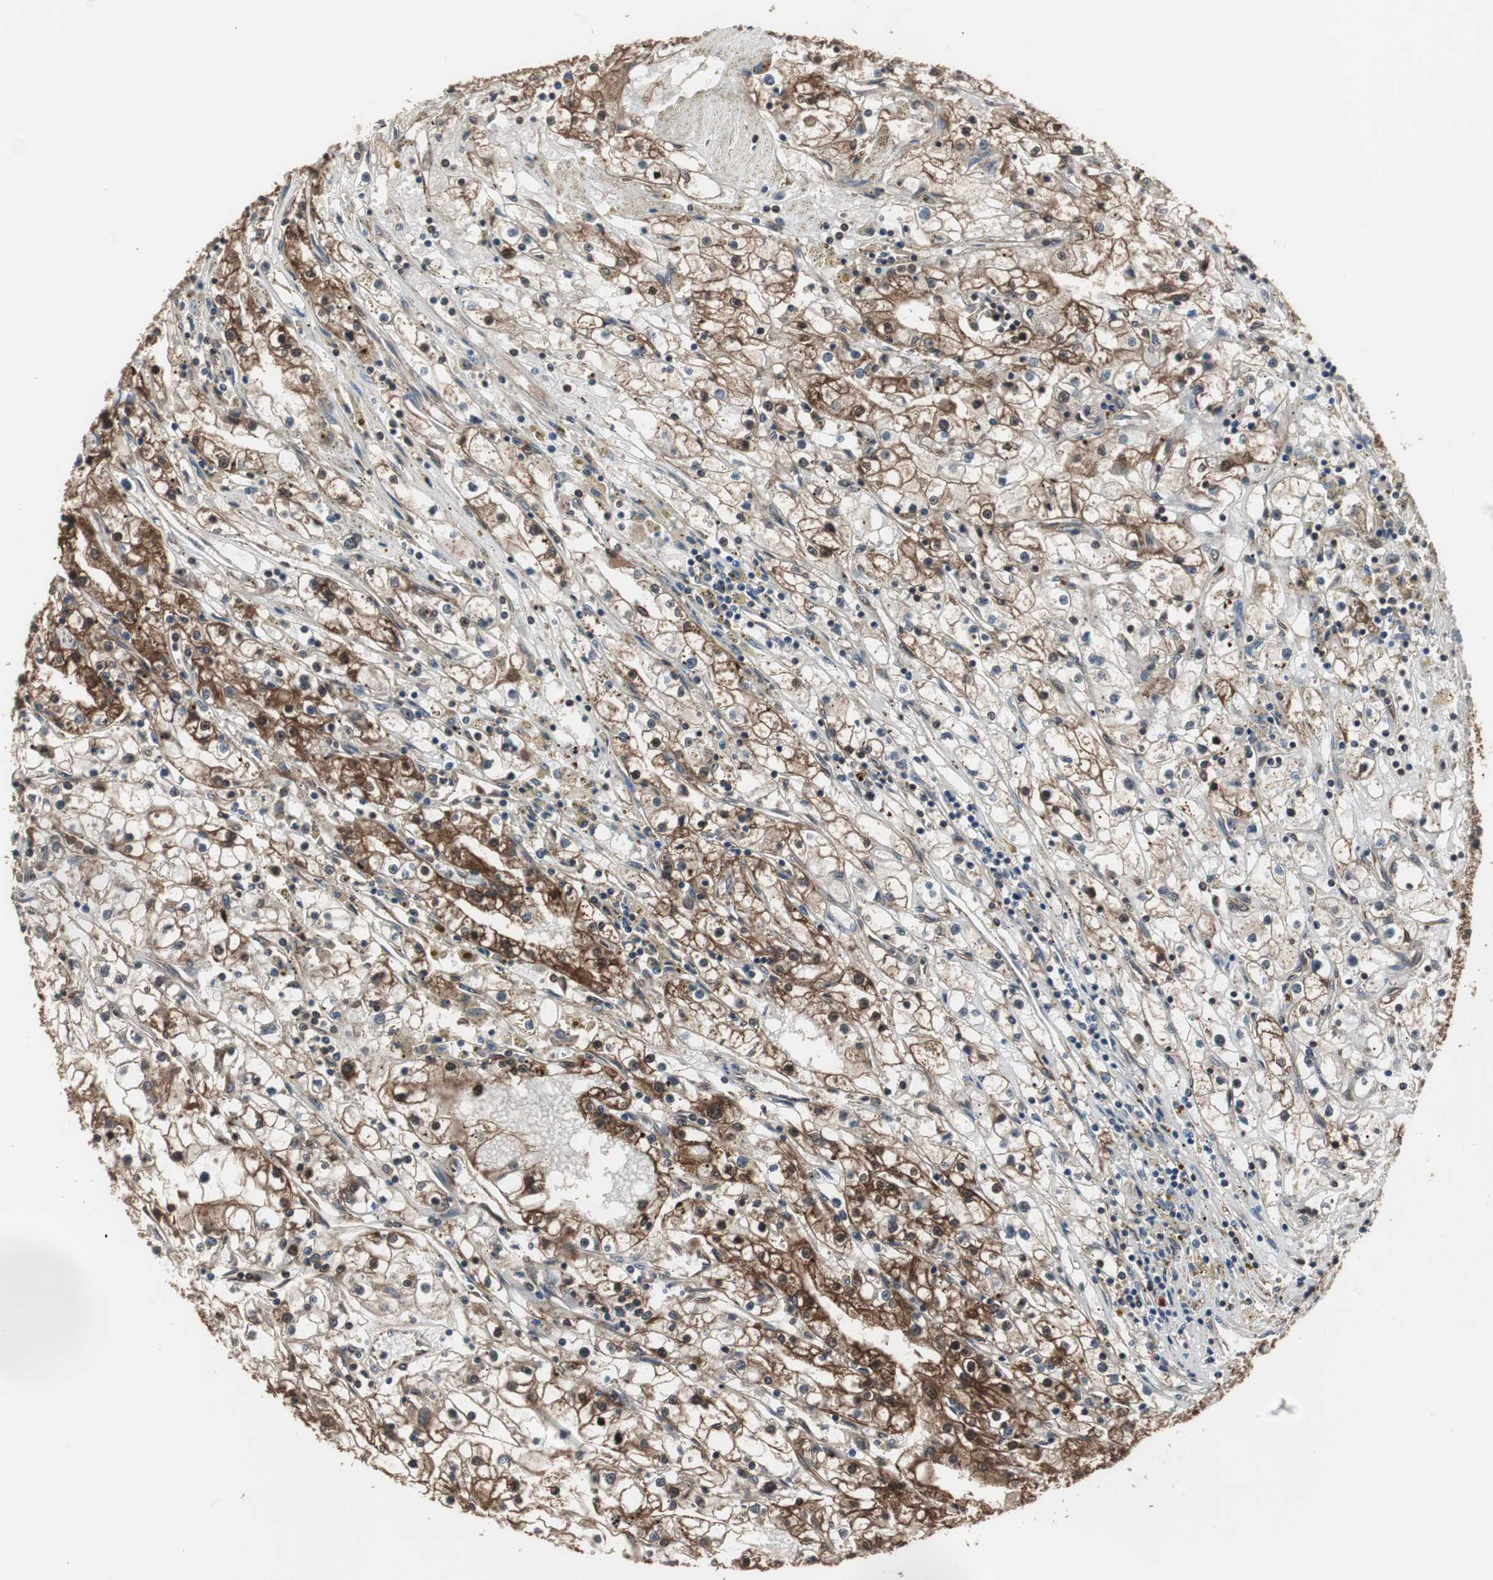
{"staining": {"intensity": "strong", "quantity": "25%-75%", "location": "cytoplasmic/membranous"}, "tissue": "renal cancer", "cell_type": "Tumor cells", "image_type": "cancer", "snomed": [{"axis": "morphology", "description": "Adenocarcinoma, NOS"}, {"axis": "topography", "description": "Kidney"}], "caption": "Immunohistochemical staining of human renal cancer reveals high levels of strong cytoplasmic/membranous protein staining in about 25%-75% of tumor cells.", "gene": "CAPNS1", "patient": {"sex": "male", "age": 56}}